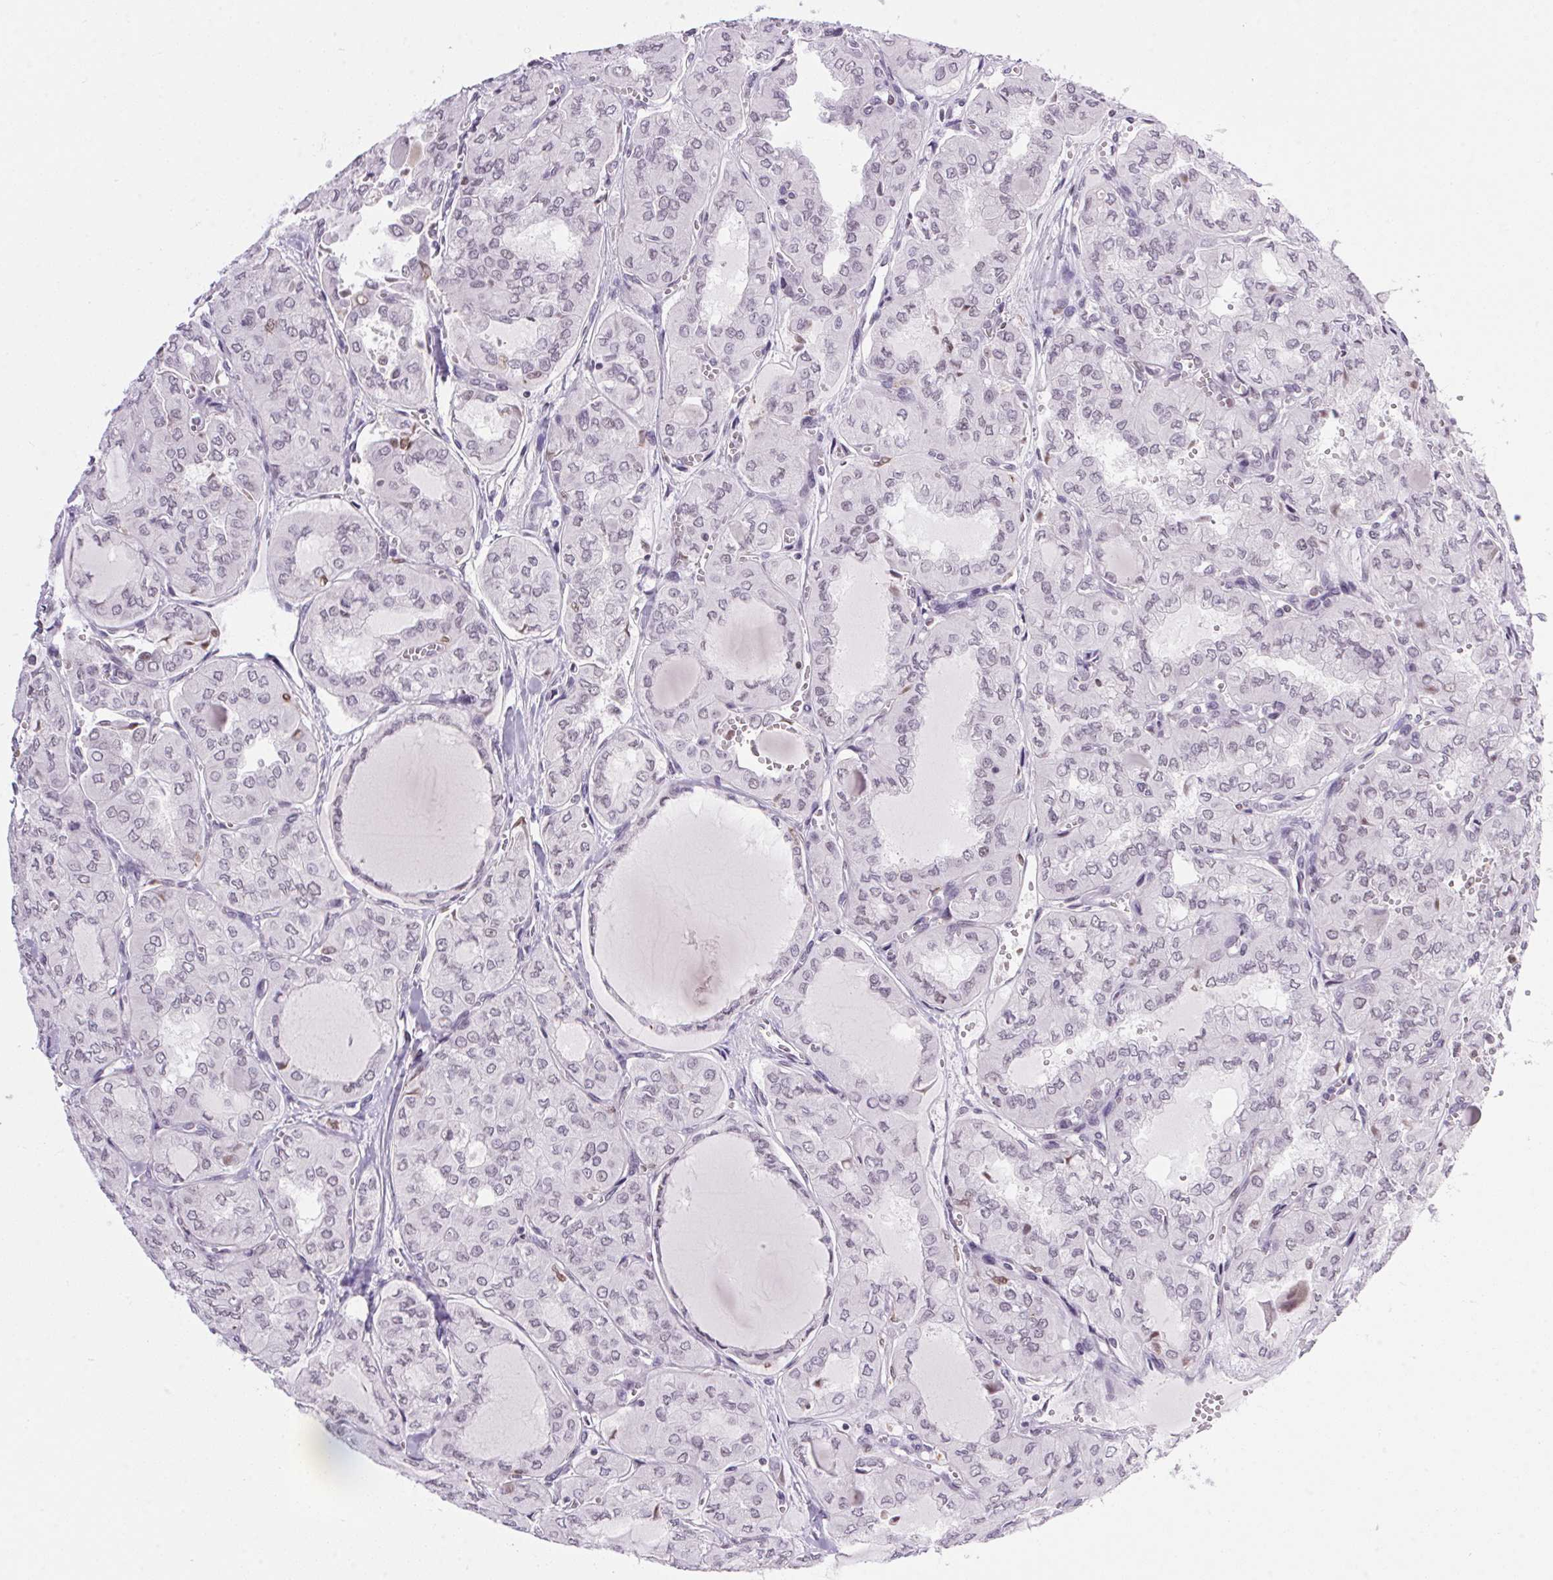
{"staining": {"intensity": "negative", "quantity": "none", "location": "none"}, "tissue": "thyroid cancer", "cell_type": "Tumor cells", "image_type": "cancer", "snomed": [{"axis": "morphology", "description": "Papillary adenocarcinoma, NOS"}, {"axis": "topography", "description": "Thyroid gland"}], "caption": "The histopathology image displays no staining of tumor cells in thyroid cancer.", "gene": "NFE2L1", "patient": {"sex": "male", "age": 20}}